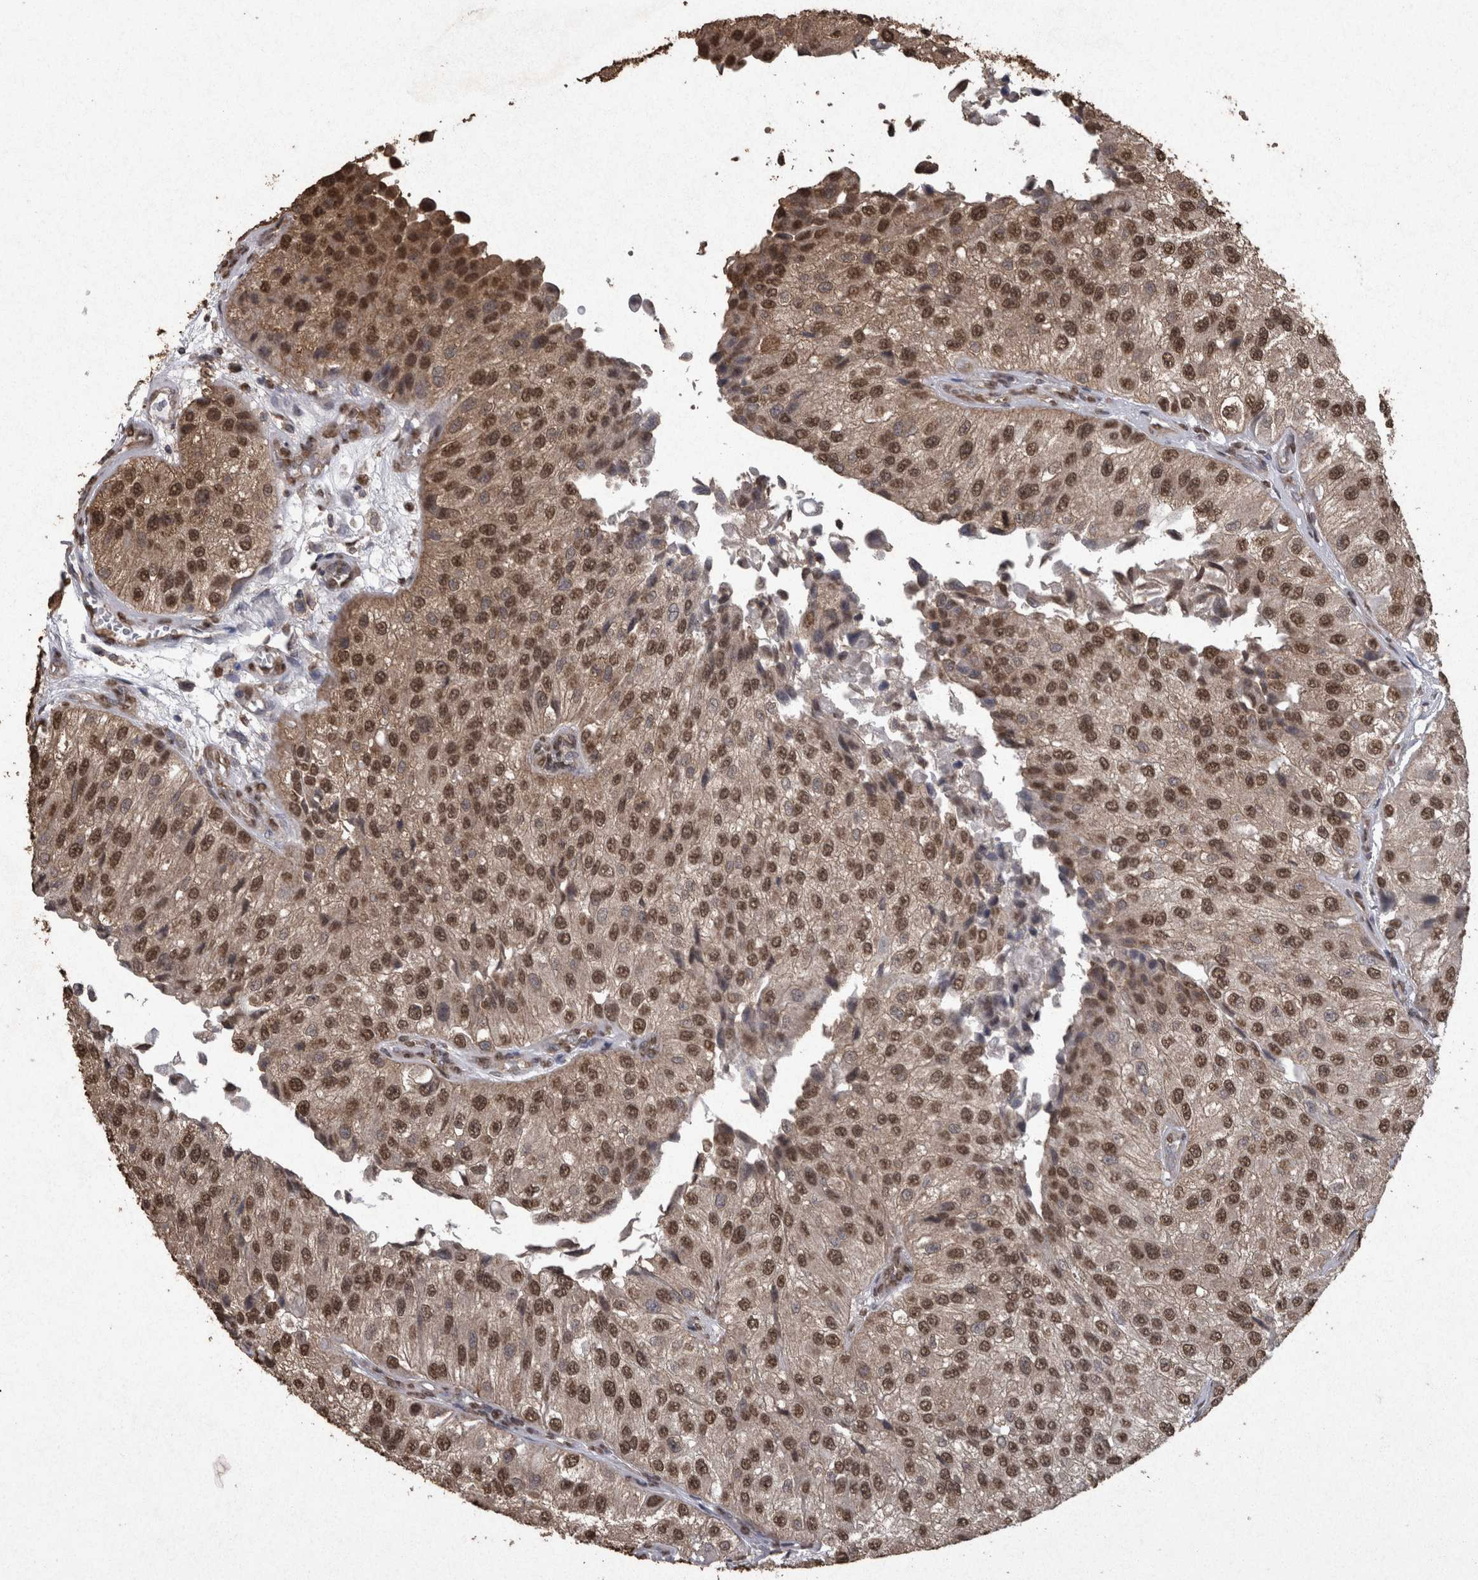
{"staining": {"intensity": "moderate", "quantity": ">75%", "location": "nuclear"}, "tissue": "urothelial cancer", "cell_type": "Tumor cells", "image_type": "cancer", "snomed": [{"axis": "morphology", "description": "Urothelial carcinoma, High grade"}, {"axis": "topography", "description": "Kidney"}, {"axis": "topography", "description": "Urinary bladder"}], "caption": "High-grade urothelial carcinoma tissue exhibits moderate nuclear positivity in approximately >75% of tumor cells", "gene": "SMAD7", "patient": {"sex": "male", "age": 77}}